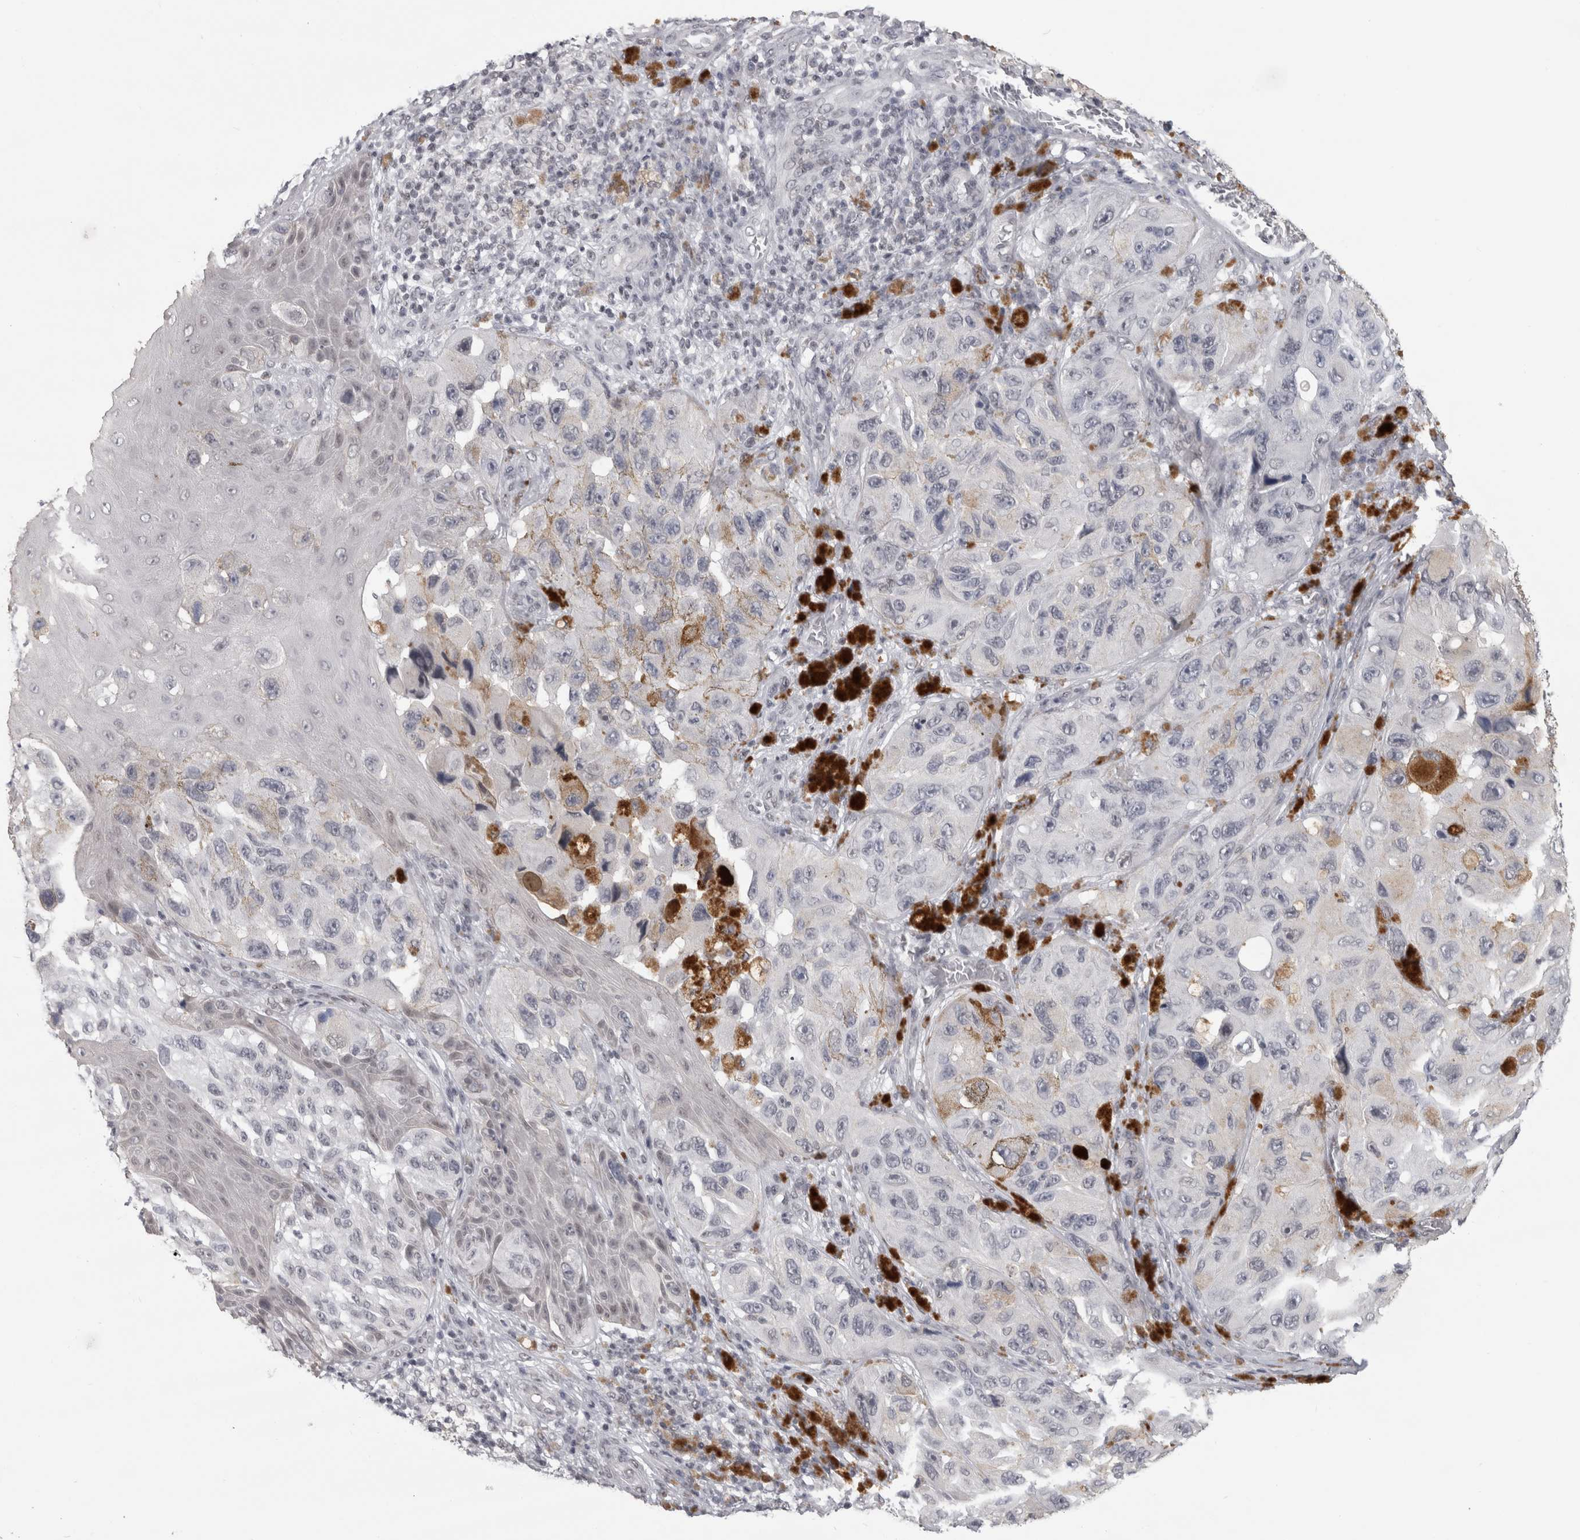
{"staining": {"intensity": "negative", "quantity": "none", "location": "none"}, "tissue": "melanoma", "cell_type": "Tumor cells", "image_type": "cancer", "snomed": [{"axis": "morphology", "description": "Malignant melanoma, NOS"}, {"axis": "topography", "description": "Skin"}], "caption": "Immunohistochemical staining of melanoma displays no significant staining in tumor cells.", "gene": "ARID4B", "patient": {"sex": "female", "age": 73}}